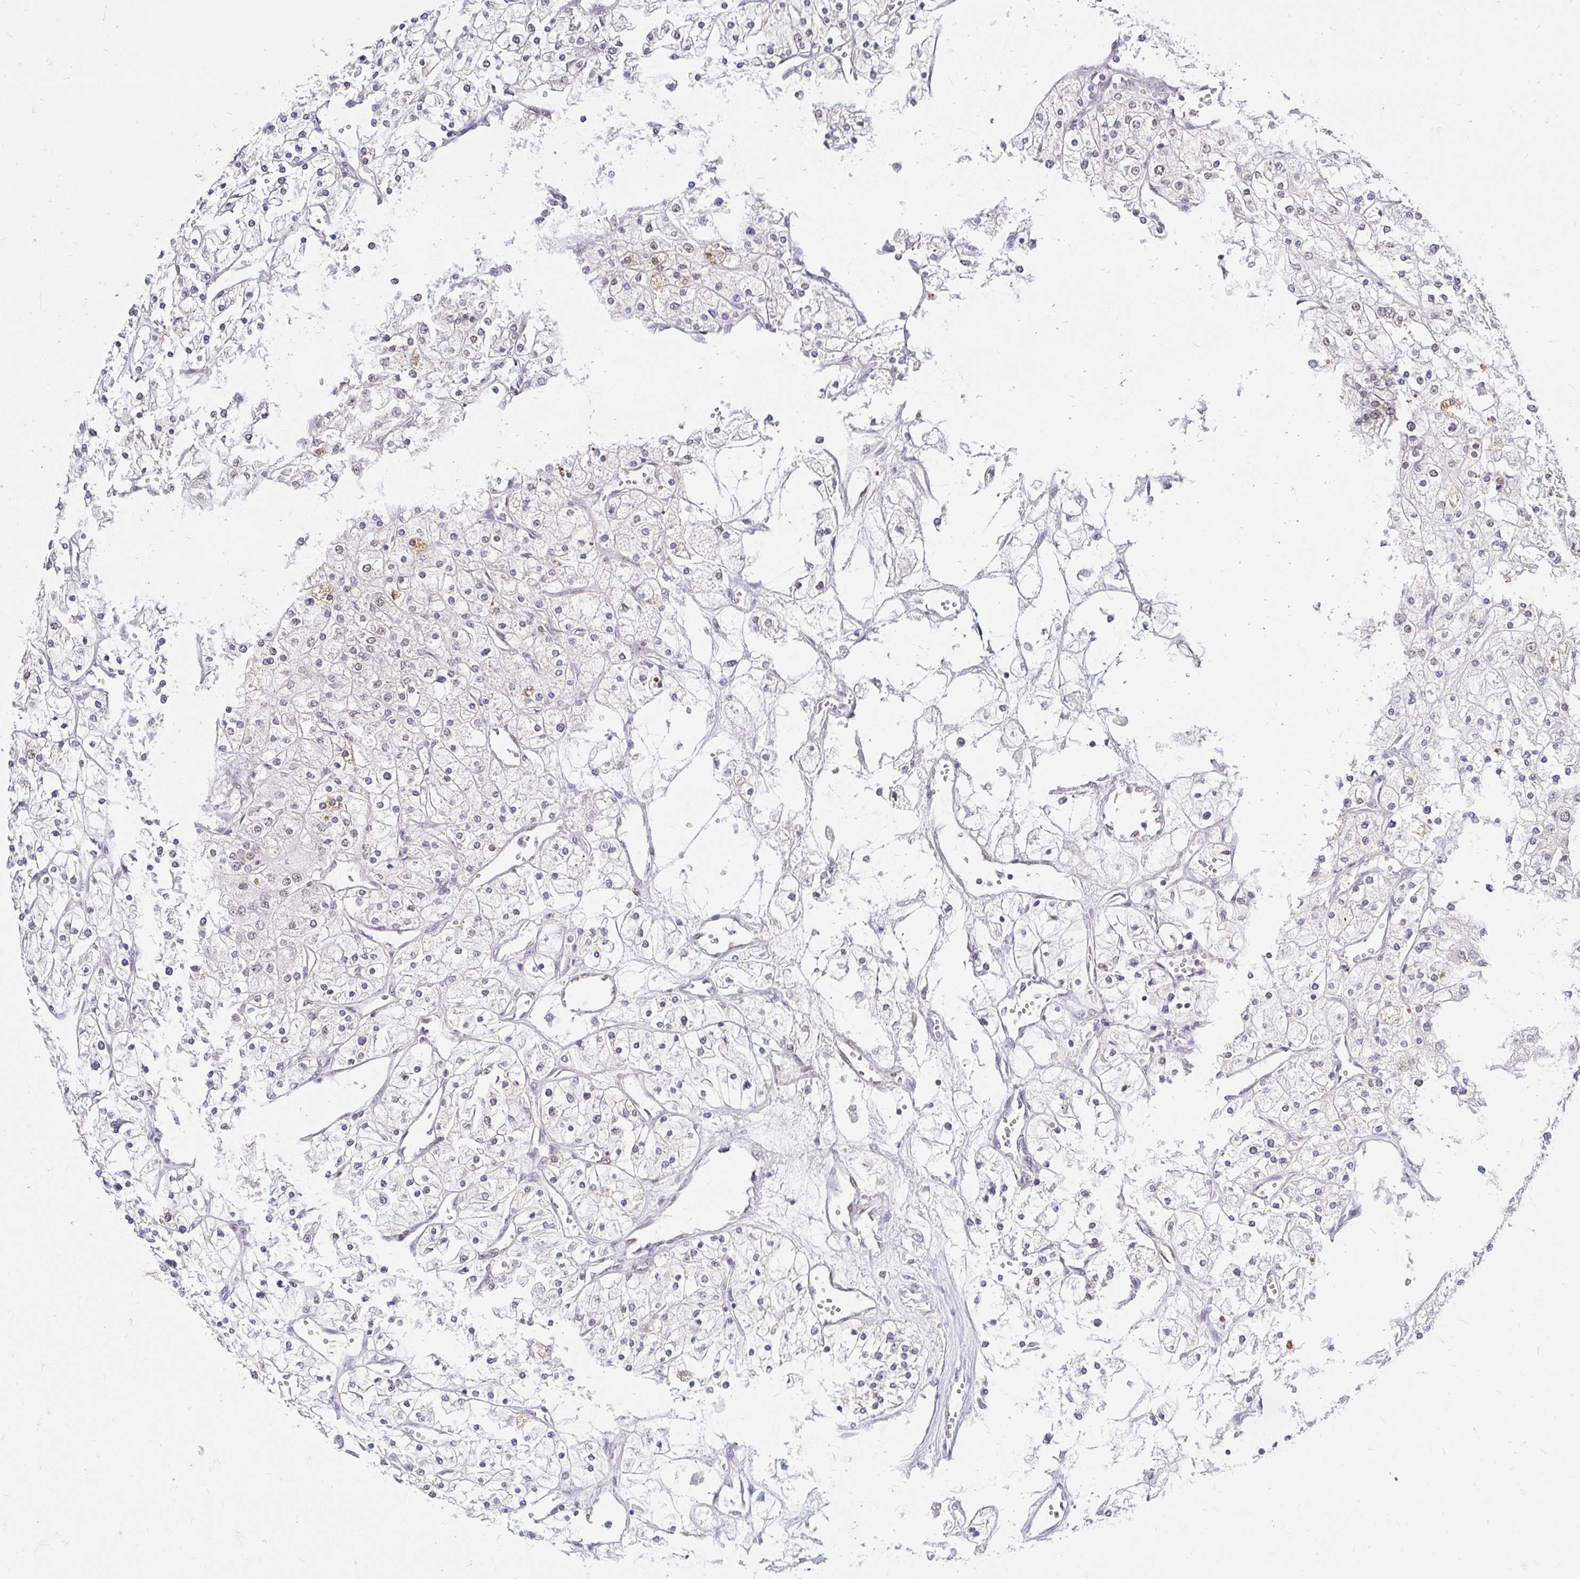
{"staining": {"intensity": "weak", "quantity": "25%-75%", "location": "nuclear"}, "tissue": "renal cancer", "cell_type": "Tumor cells", "image_type": "cancer", "snomed": [{"axis": "morphology", "description": "Adenocarcinoma, NOS"}, {"axis": "topography", "description": "Kidney"}], "caption": "Tumor cells reveal low levels of weak nuclear positivity in approximately 25%-75% of cells in renal cancer.", "gene": "RIMS4", "patient": {"sex": "male", "age": 80}}